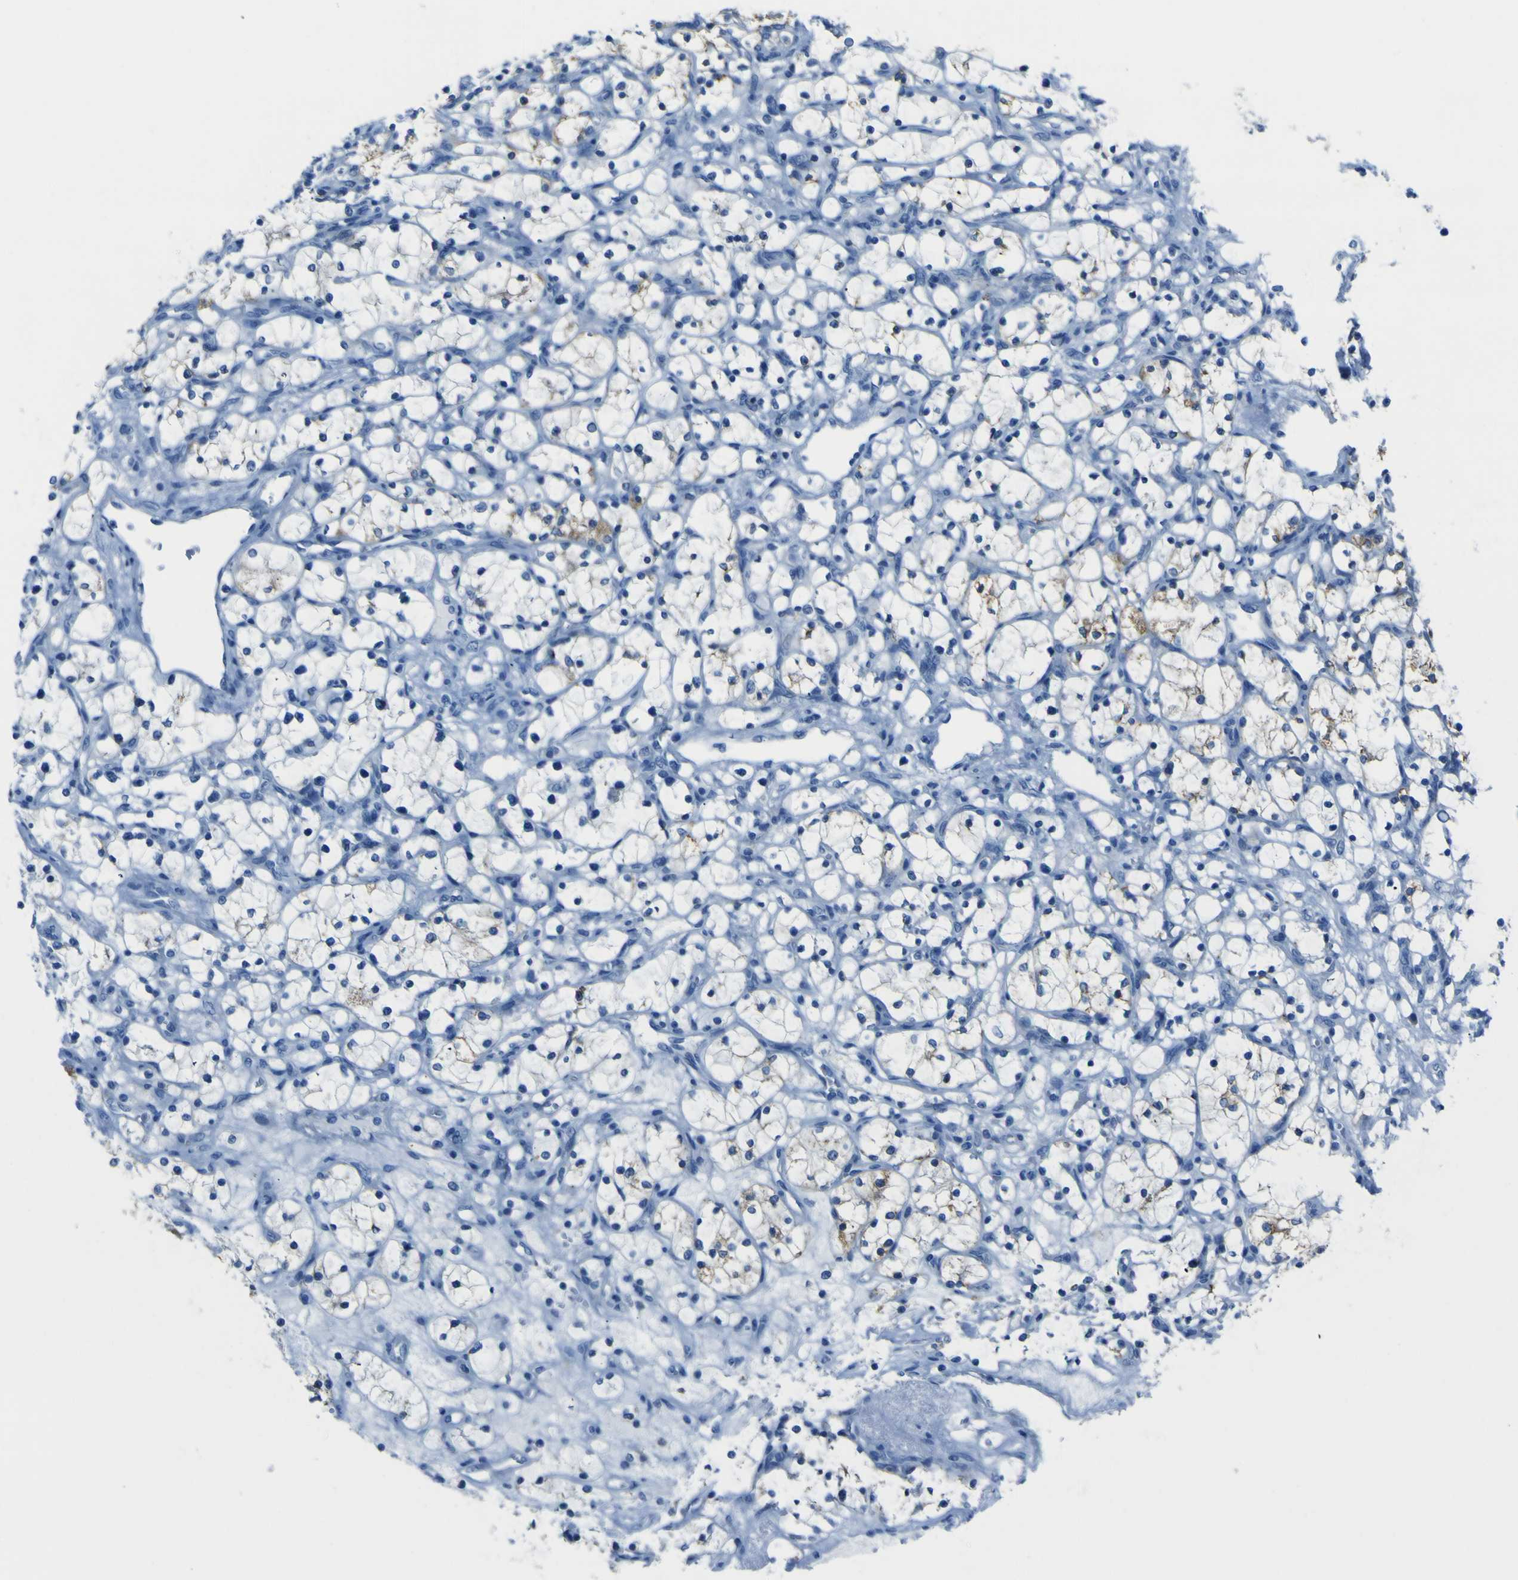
{"staining": {"intensity": "weak", "quantity": "<25%", "location": "cytoplasmic/membranous"}, "tissue": "renal cancer", "cell_type": "Tumor cells", "image_type": "cancer", "snomed": [{"axis": "morphology", "description": "Adenocarcinoma, NOS"}, {"axis": "topography", "description": "Kidney"}], "caption": "A photomicrograph of renal cancer (adenocarcinoma) stained for a protein reveals no brown staining in tumor cells.", "gene": "ACSL1", "patient": {"sex": "female", "age": 69}}